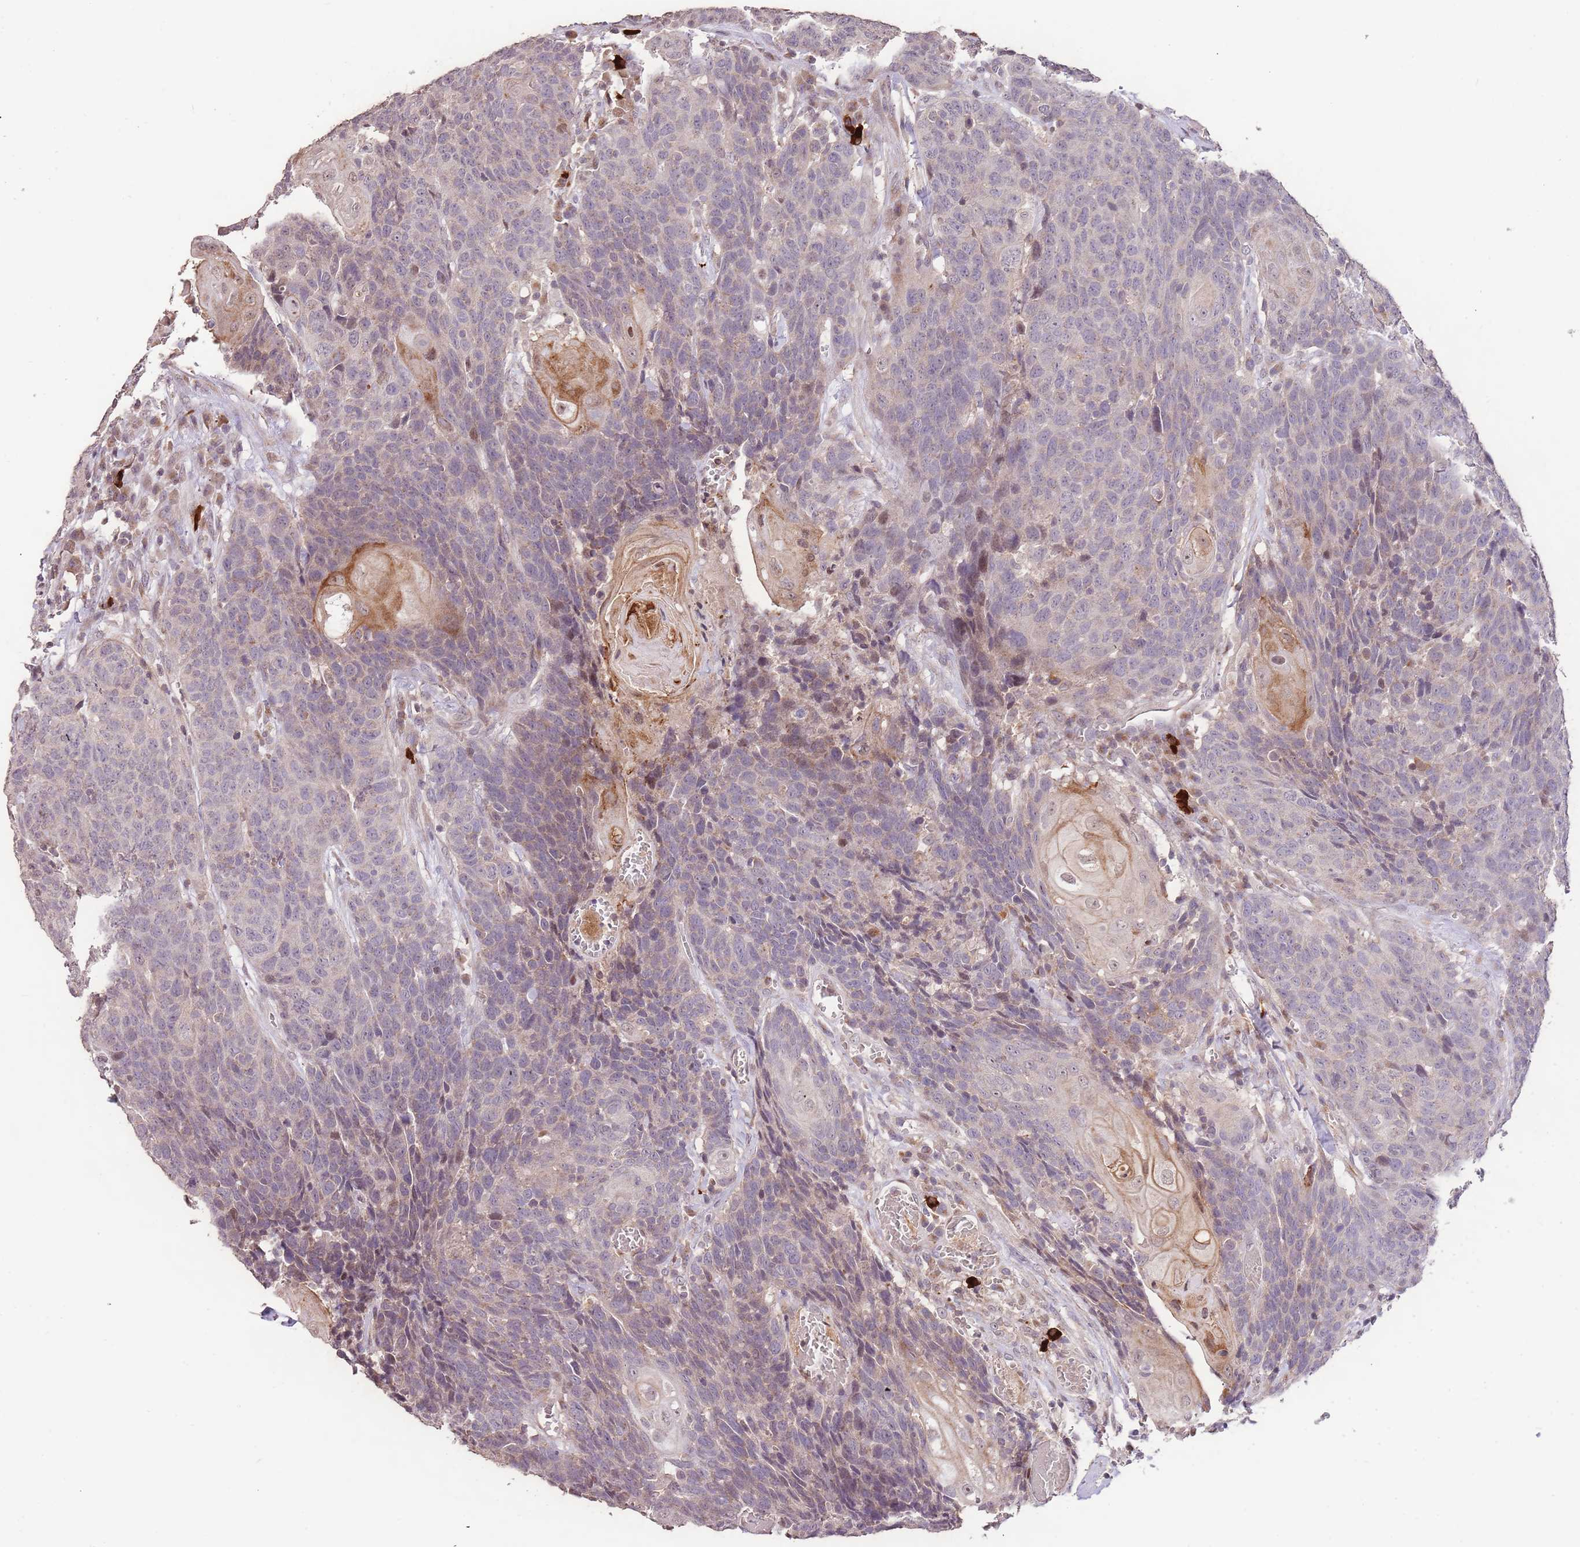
{"staining": {"intensity": "weak", "quantity": "<25%", "location": "nuclear"}, "tissue": "head and neck cancer", "cell_type": "Tumor cells", "image_type": "cancer", "snomed": [{"axis": "morphology", "description": "Squamous cell carcinoma, NOS"}, {"axis": "topography", "description": "Head-Neck"}], "caption": "This is a image of IHC staining of squamous cell carcinoma (head and neck), which shows no positivity in tumor cells.", "gene": "SLC16A4", "patient": {"sex": "male", "age": 66}}